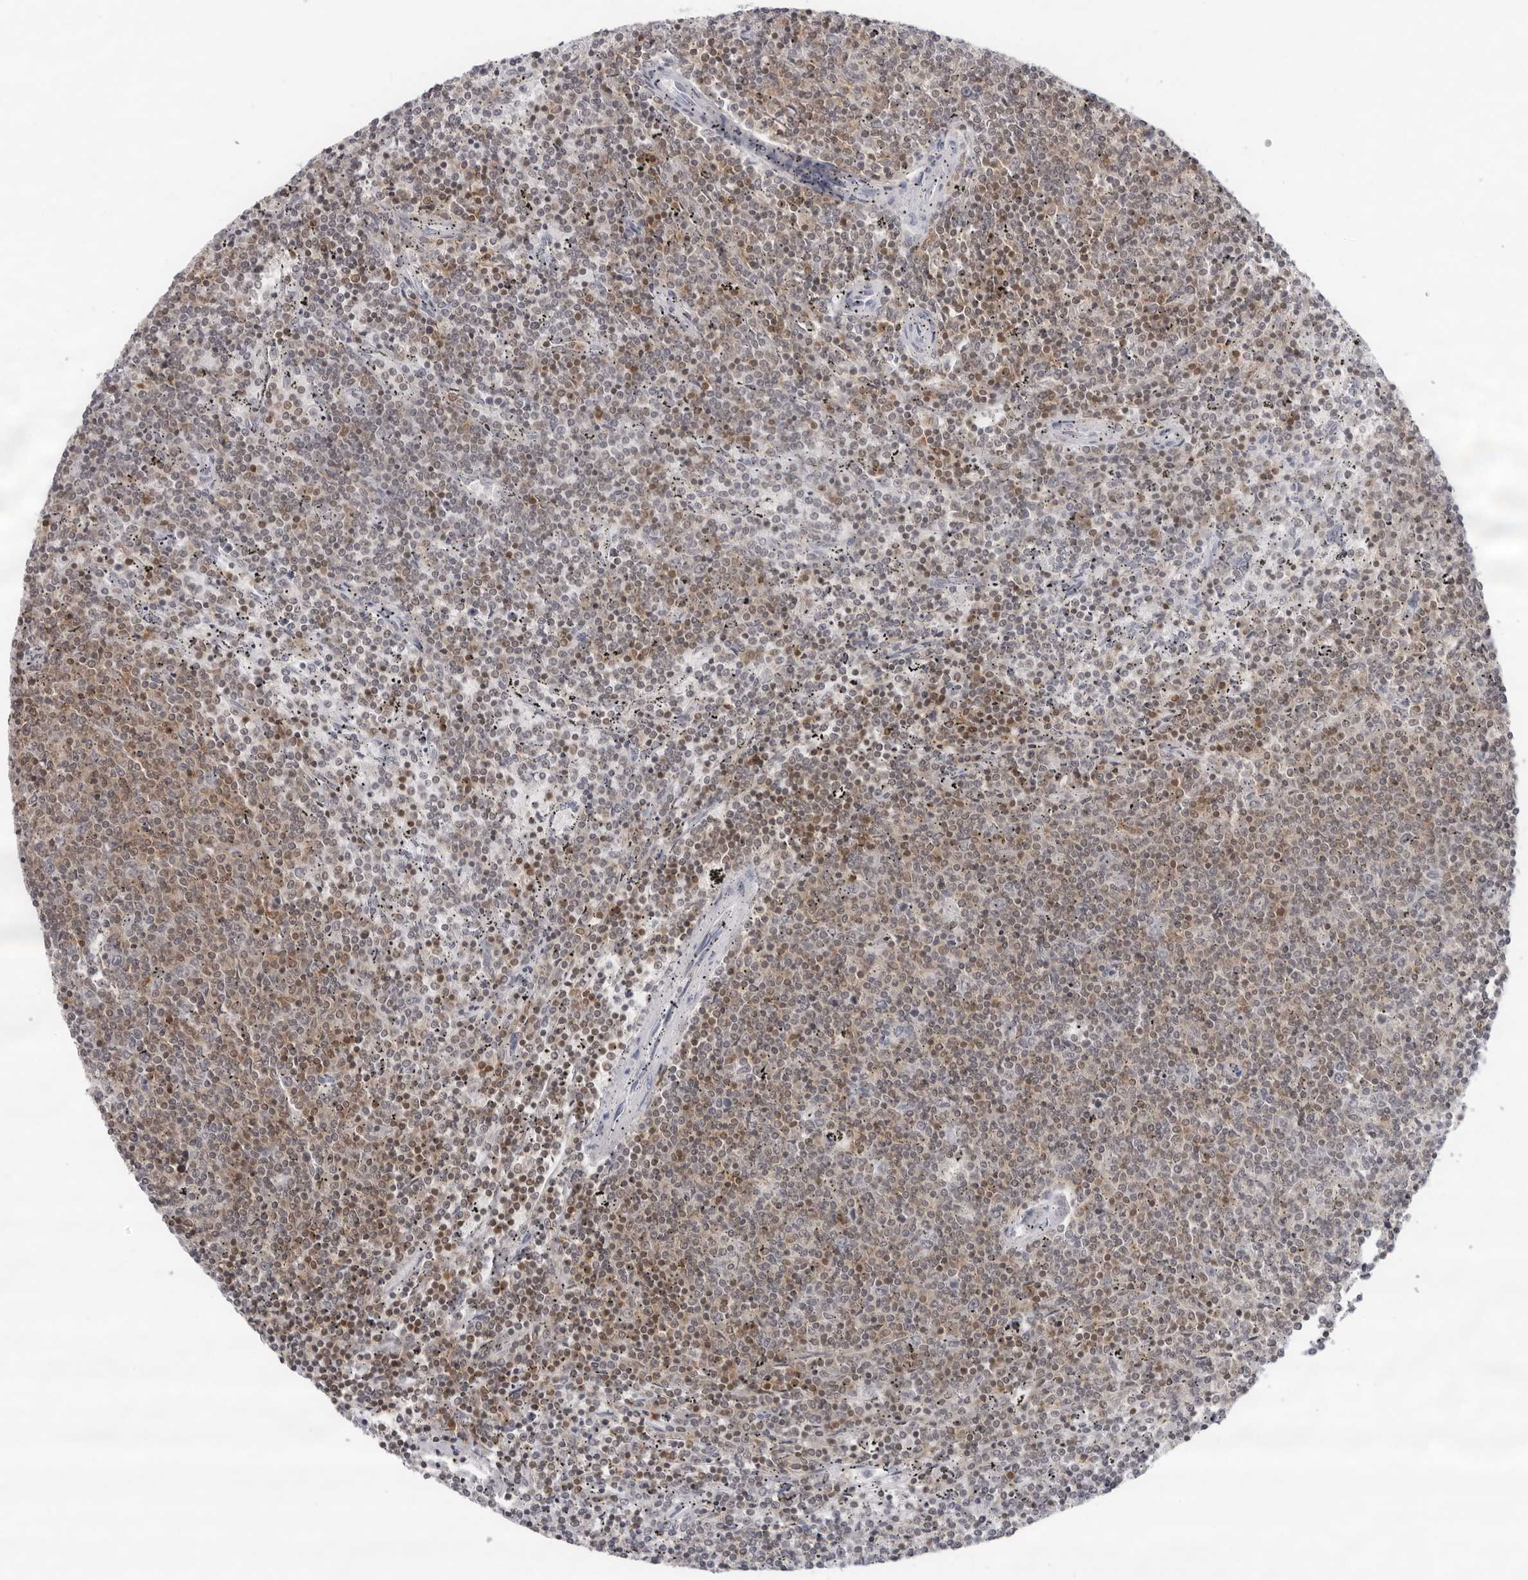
{"staining": {"intensity": "moderate", "quantity": "25%-75%", "location": "cytoplasmic/membranous,nuclear"}, "tissue": "lymphoma", "cell_type": "Tumor cells", "image_type": "cancer", "snomed": [{"axis": "morphology", "description": "Malignant lymphoma, non-Hodgkin's type, Low grade"}, {"axis": "topography", "description": "Spleen"}], "caption": "Low-grade malignant lymphoma, non-Hodgkin's type was stained to show a protein in brown. There is medium levels of moderate cytoplasmic/membranous and nuclear expression in about 25%-75% of tumor cells. (IHC, brightfield microscopy, high magnification).", "gene": "FMNL1", "patient": {"sex": "female", "age": 50}}